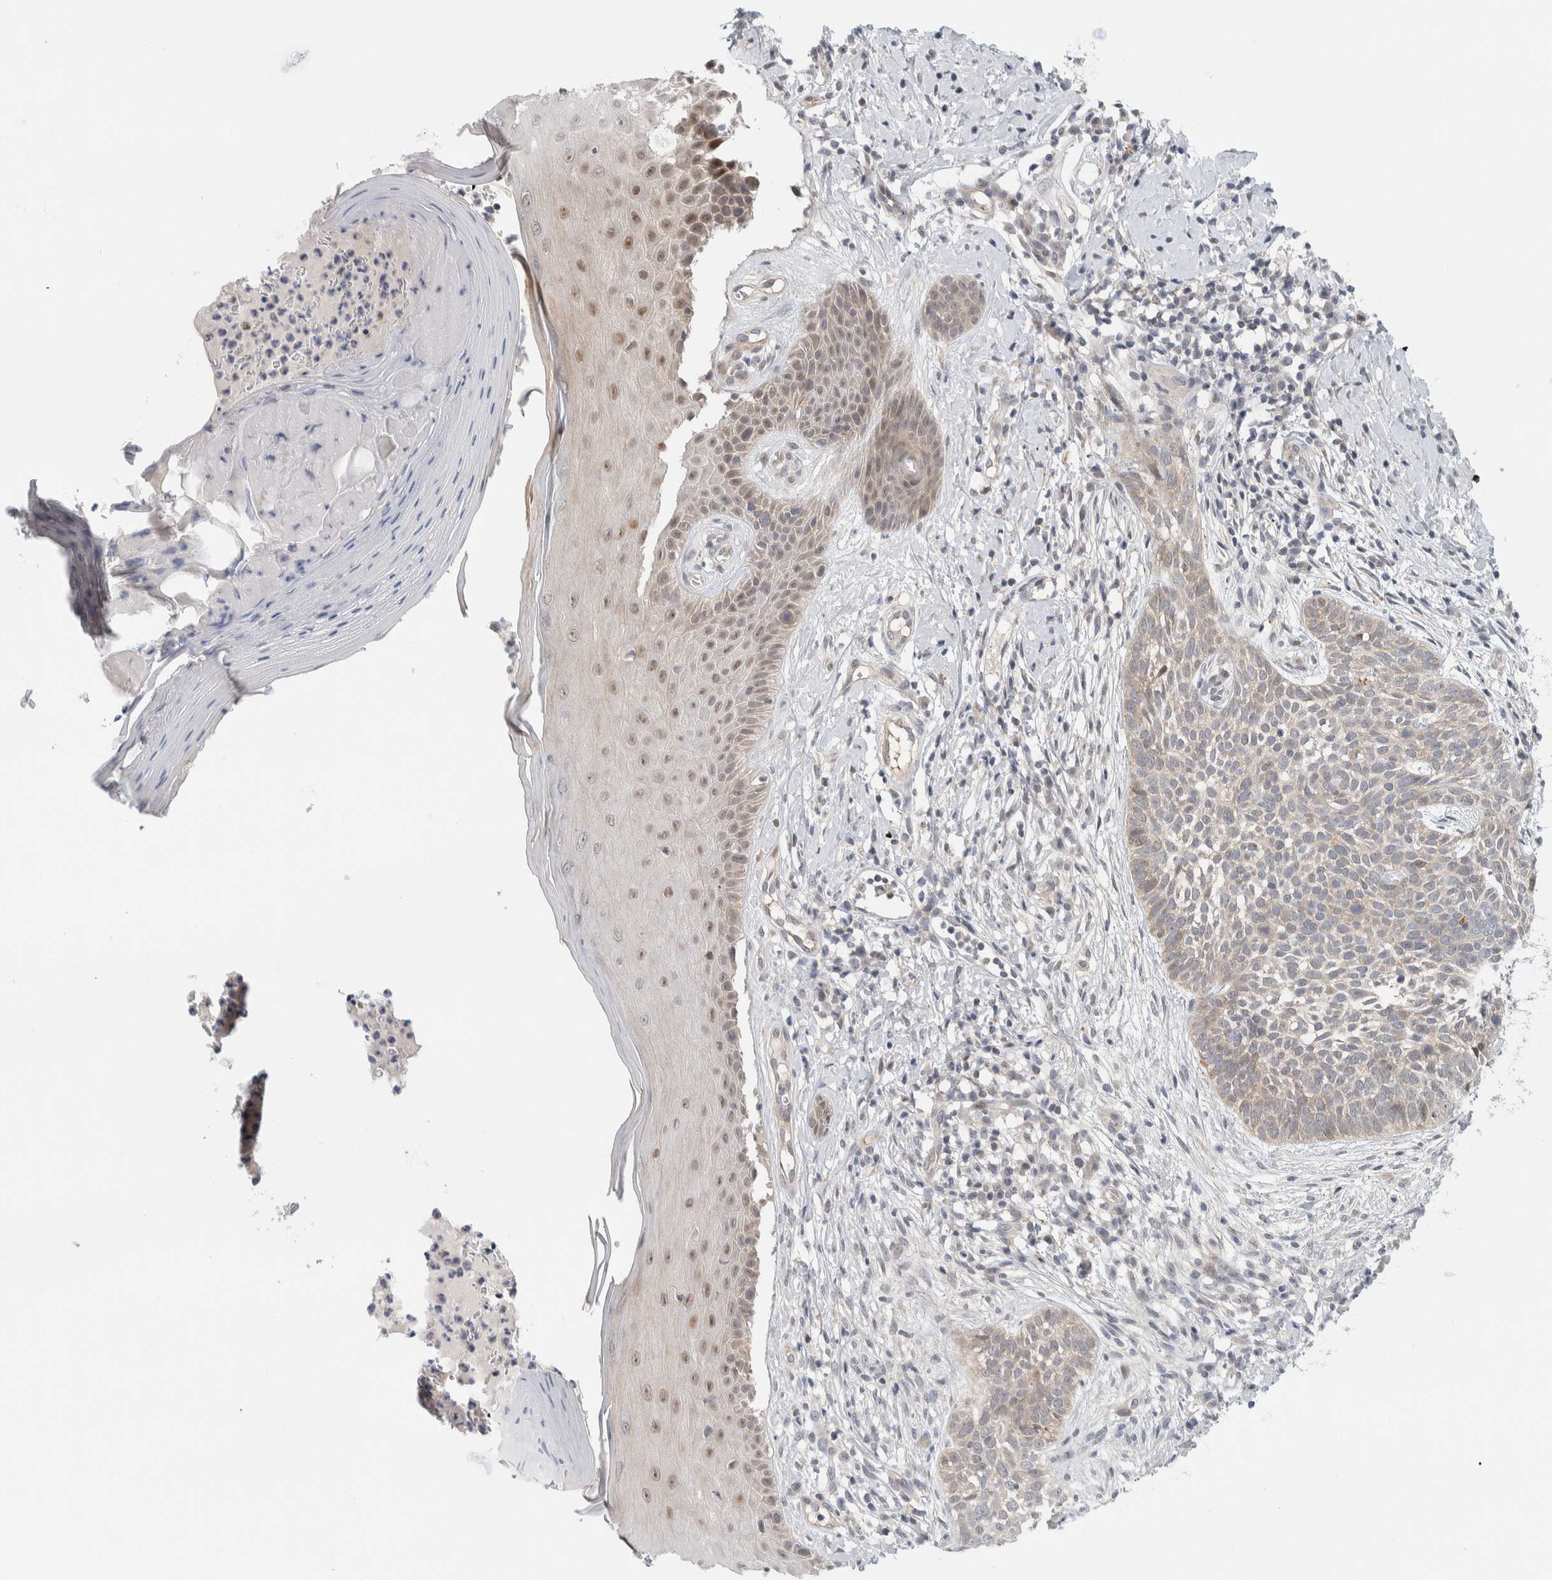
{"staining": {"intensity": "weak", "quantity": ">75%", "location": "cytoplasmic/membranous"}, "tissue": "skin cancer", "cell_type": "Tumor cells", "image_type": "cancer", "snomed": [{"axis": "morphology", "description": "Normal tissue, NOS"}, {"axis": "morphology", "description": "Basal cell carcinoma"}, {"axis": "topography", "description": "Skin"}], "caption": "Tumor cells display weak cytoplasmic/membranous staining in about >75% of cells in skin basal cell carcinoma.", "gene": "NCR3LG1", "patient": {"sex": "male", "age": 67}}